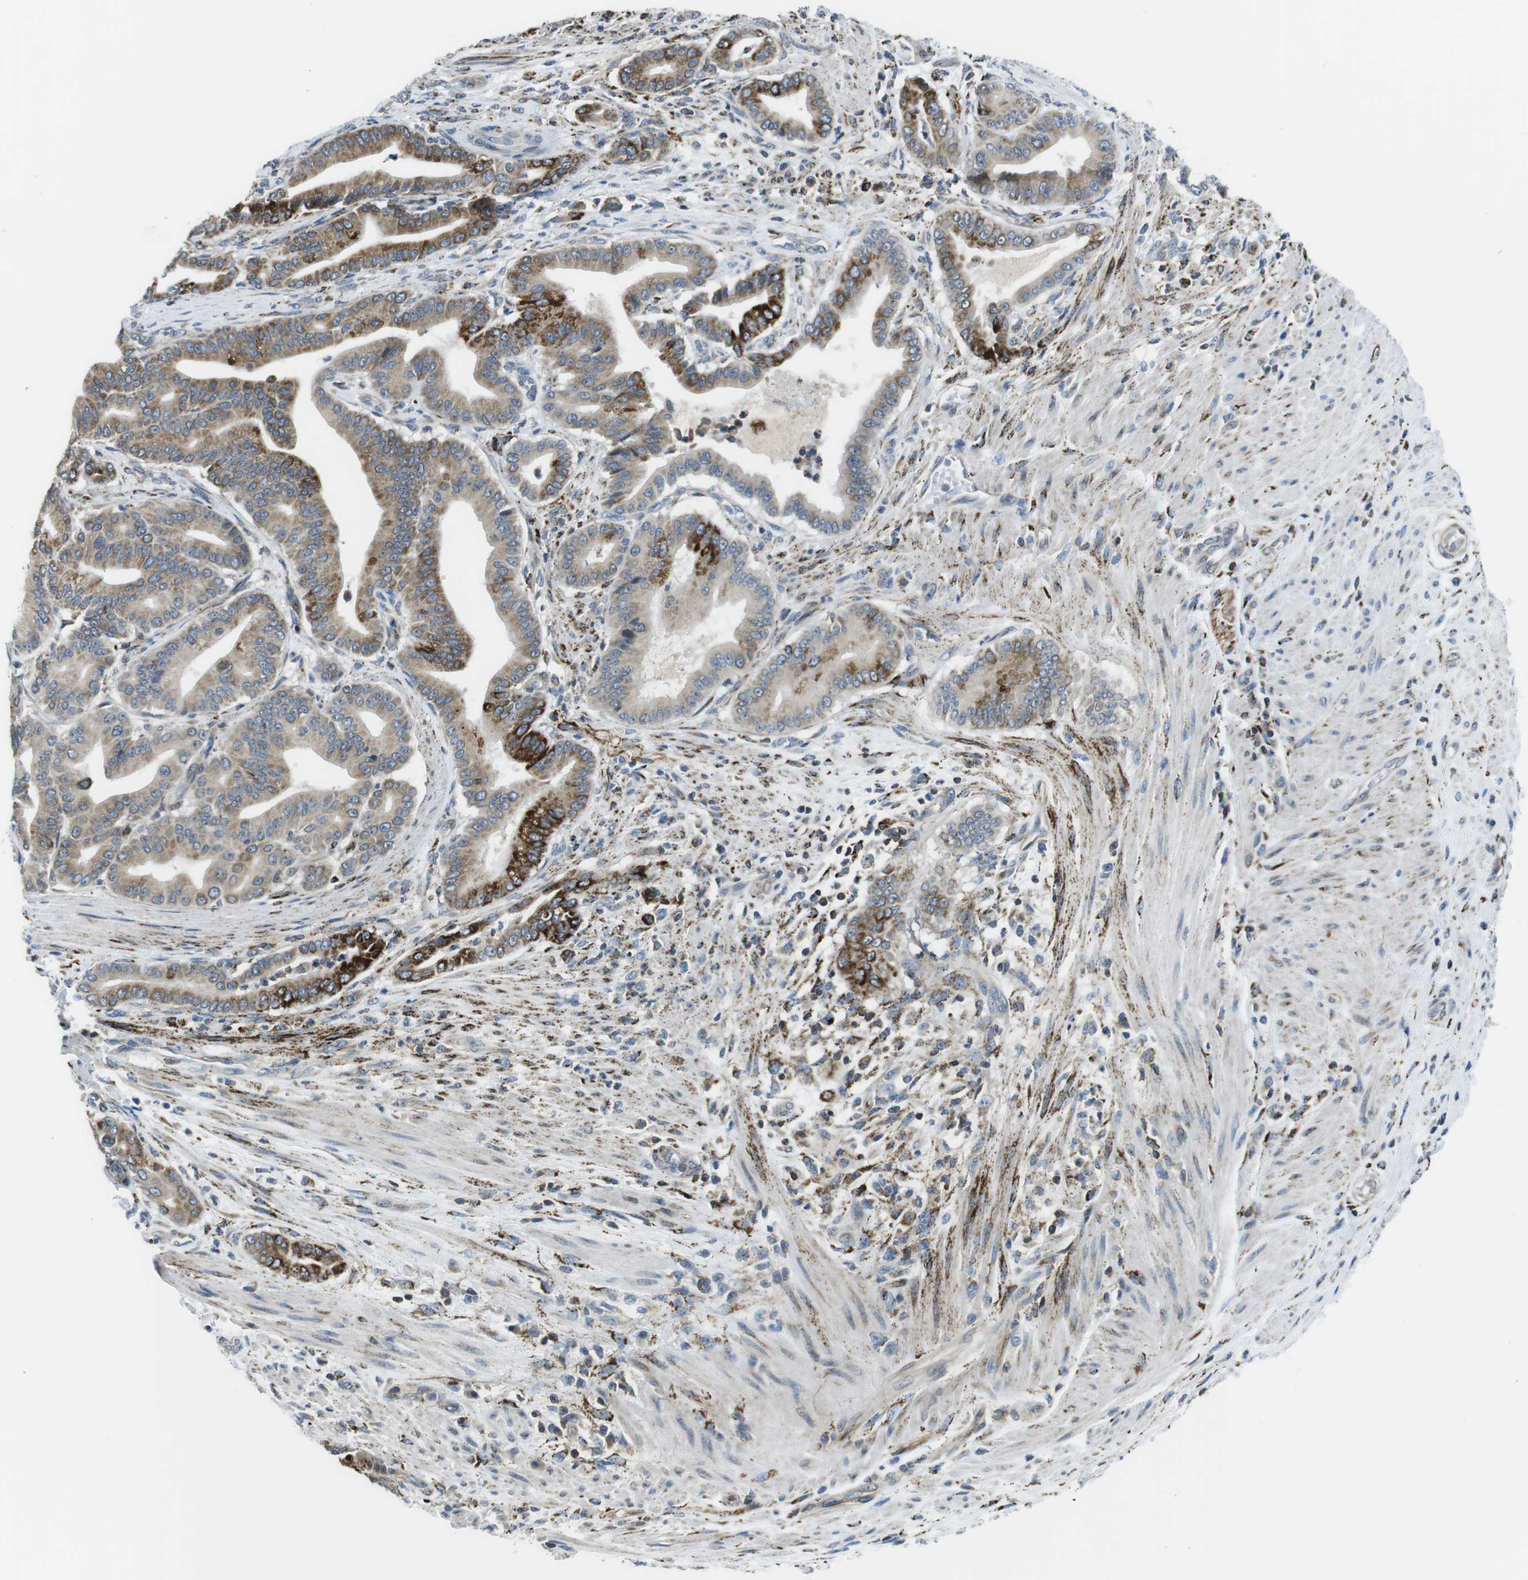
{"staining": {"intensity": "strong", "quantity": "25%-75%", "location": "cytoplasmic/membranous"}, "tissue": "pancreatic cancer", "cell_type": "Tumor cells", "image_type": "cancer", "snomed": [{"axis": "morphology", "description": "Normal tissue, NOS"}, {"axis": "morphology", "description": "Adenocarcinoma, NOS"}, {"axis": "topography", "description": "Pancreas"}], "caption": "IHC of pancreatic cancer shows high levels of strong cytoplasmic/membranous staining in about 25%-75% of tumor cells. The protein is shown in brown color, while the nuclei are stained blue.", "gene": "KCNE3", "patient": {"sex": "male", "age": 63}}